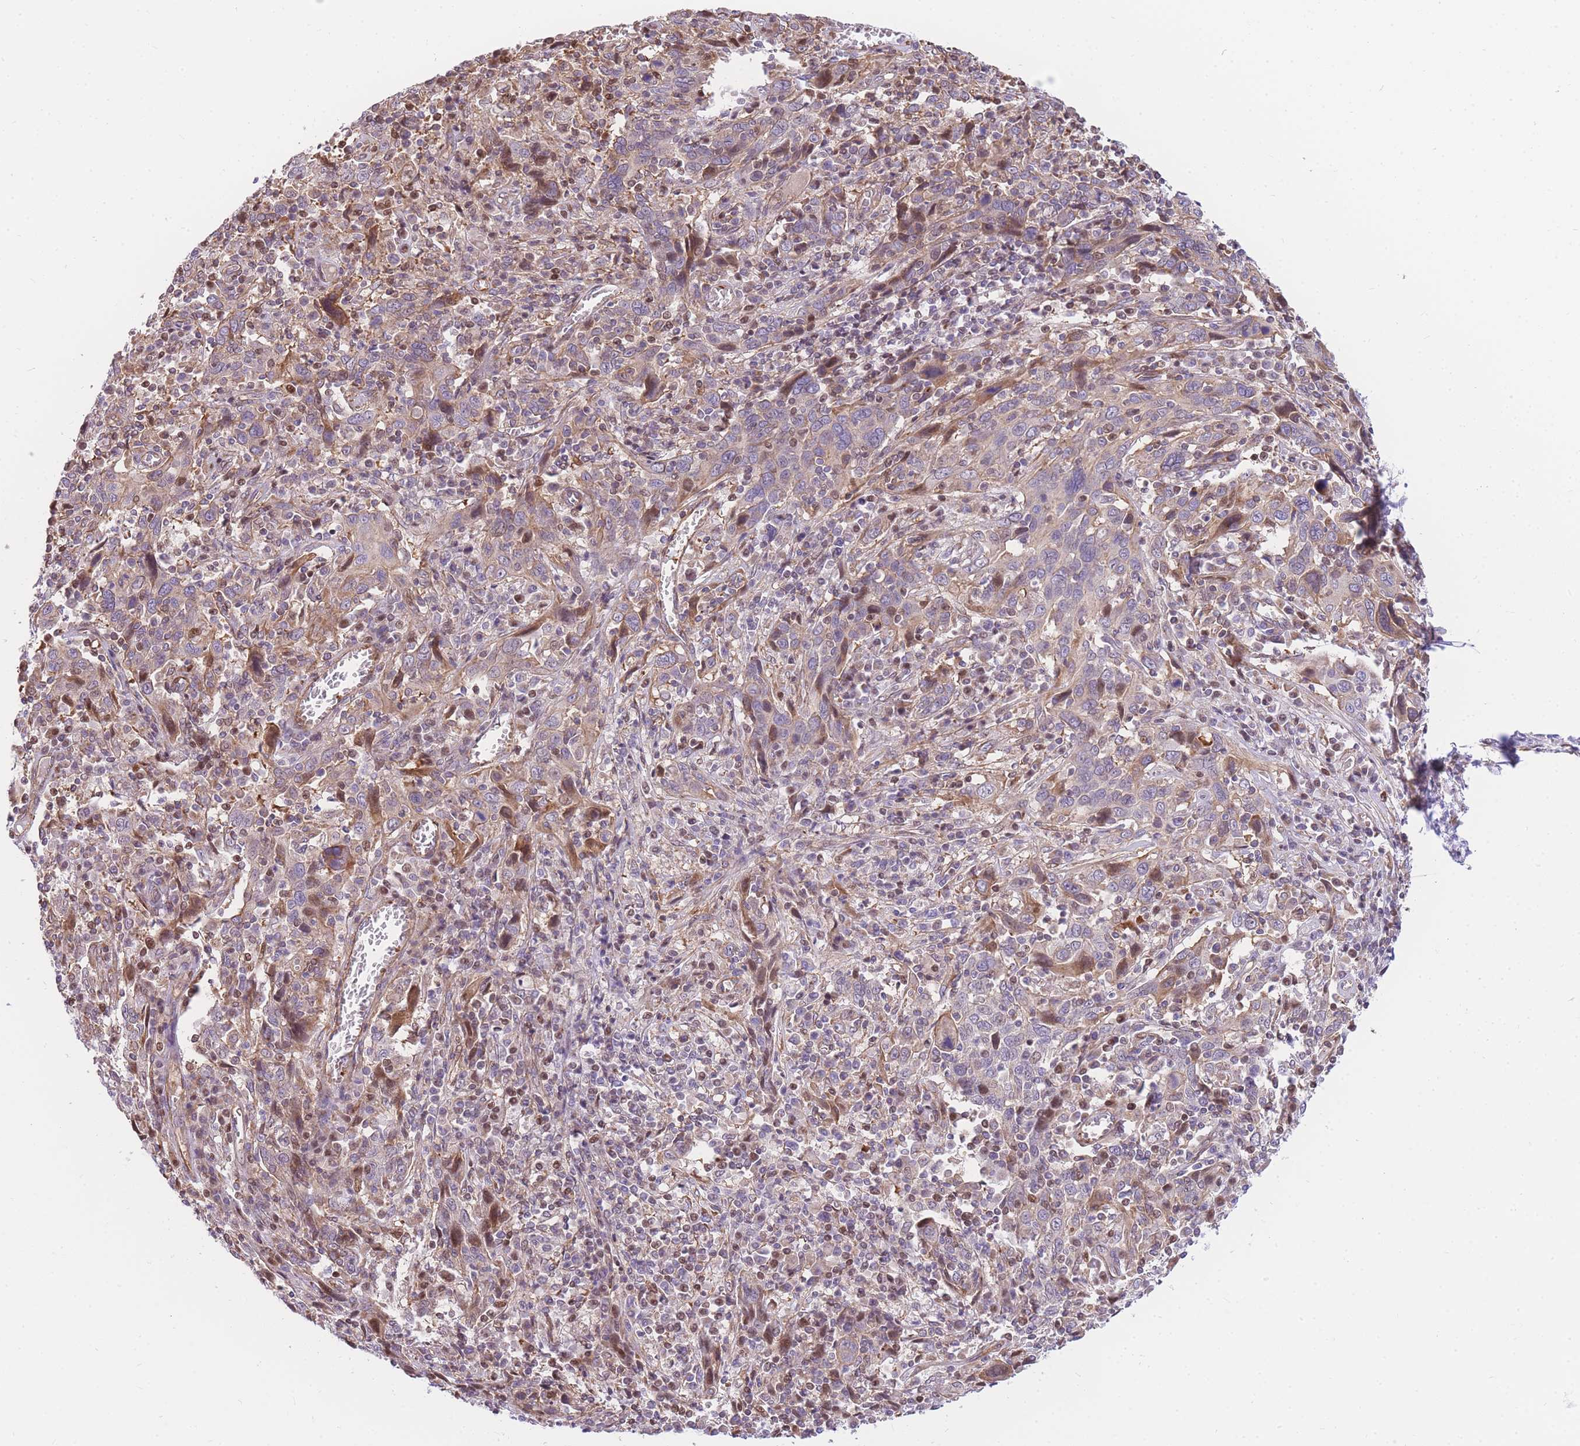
{"staining": {"intensity": "moderate", "quantity": "<25%", "location": "cytoplasmic/membranous"}, "tissue": "cervical cancer", "cell_type": "Tumor cells", "image_type": "cancer", "snomed": [{"axis": "morphology", "description": "Squamous cell carcinoma, NOS"}, {"axis": "topography", "description": "Cervix"}], "caption": "Cervical cancer (squamous cell carcinoma) tissue demonstrates moderate cytoplasmic/membranous positivity in about <25% of tumor cells", "gene": "S100PBP", "patient": {"sex": "female", "age": 46}}